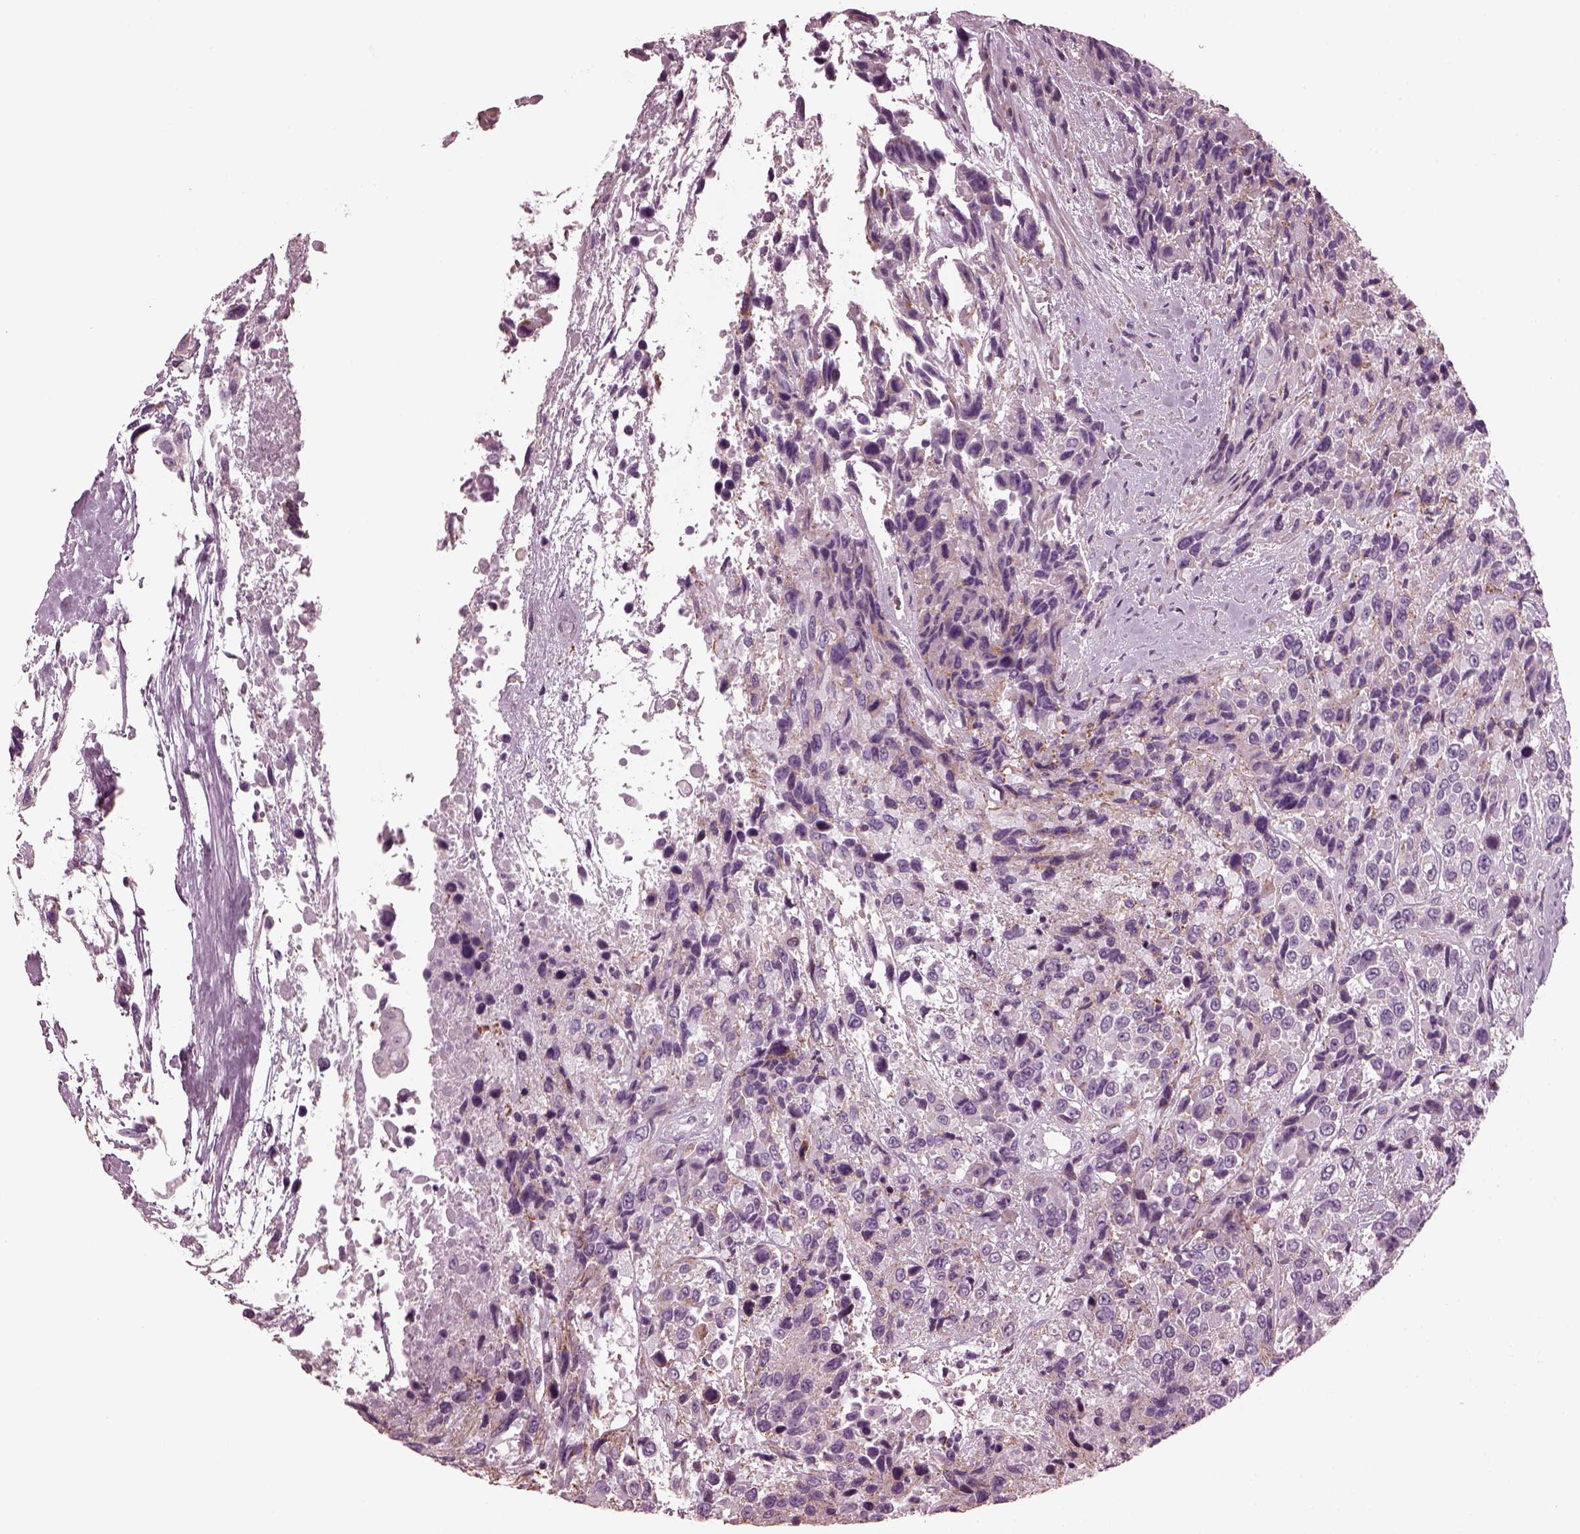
{"staining": {"intensity": "negative", "quantity": "none", "location": "none"}, "tissue": "urothelial cancer", "cell_type": "Tumor cells", "image_type": "cancer", "snomed": [{"axis": "morphology", "description": "Urothelial carcinoma, High grade"}, {"axis": "topography", "description": "Urinary bladder"}], "caption": "Image shows no protein expression in tumor cells of urothelial carcinoma (high-grade) tissue.", "gene": "GDF11", "patient": {"sex": "female", "age": 70}}